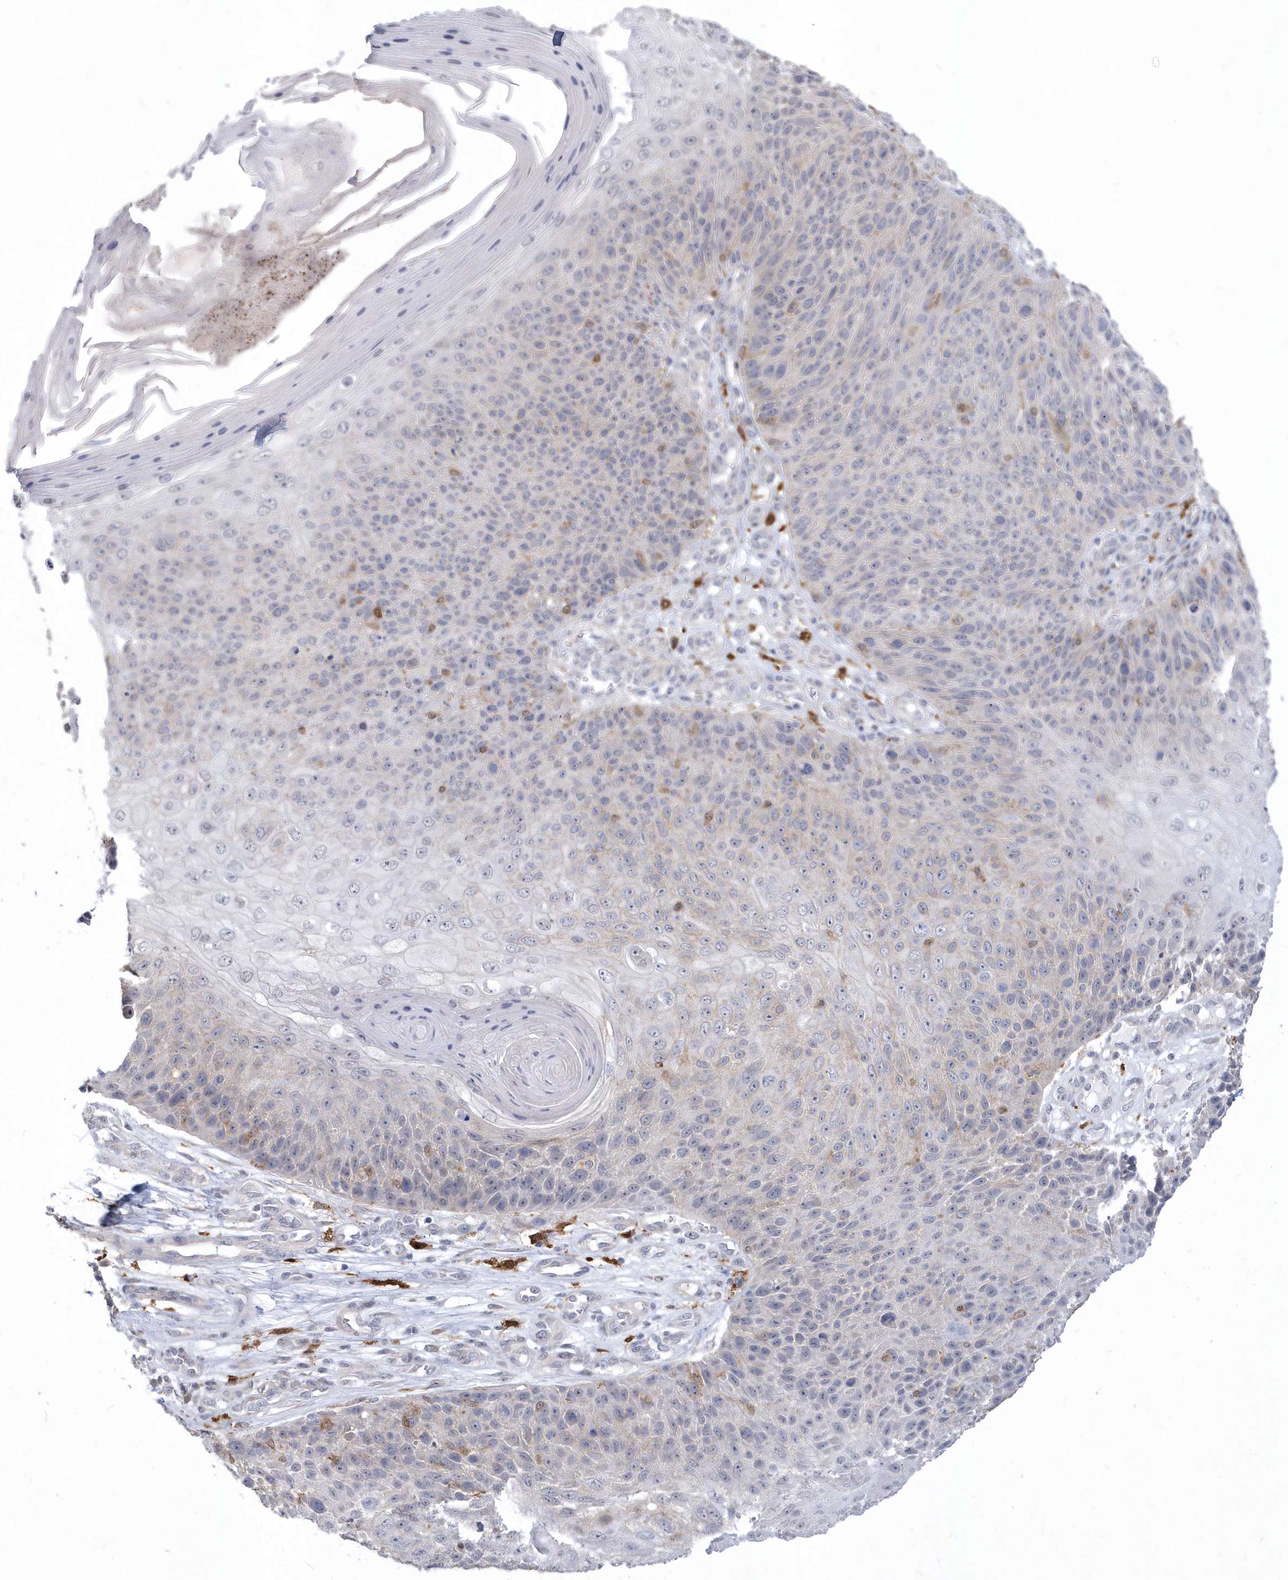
{"staining": {"intensity": "negative", "quantity": "none", "location": "none"}, "tissue": "skin cancer", "cell_type": "Tumor cells", "image_type": "cancer", "snomed": [{"axis": "morphology", "description": "Squamous cell carcinoma, NOS"}, {"axis": "topography", "description": "Skin"}], "caption": "High magnification brightfield microscopy of skin cancer stained with DAB (brown) and counterstained with hematoxylin (blue): tumor cells show no significant positivity.", "gene": "TSPEAR", "patient": {"sex": "female", "age": 88}}